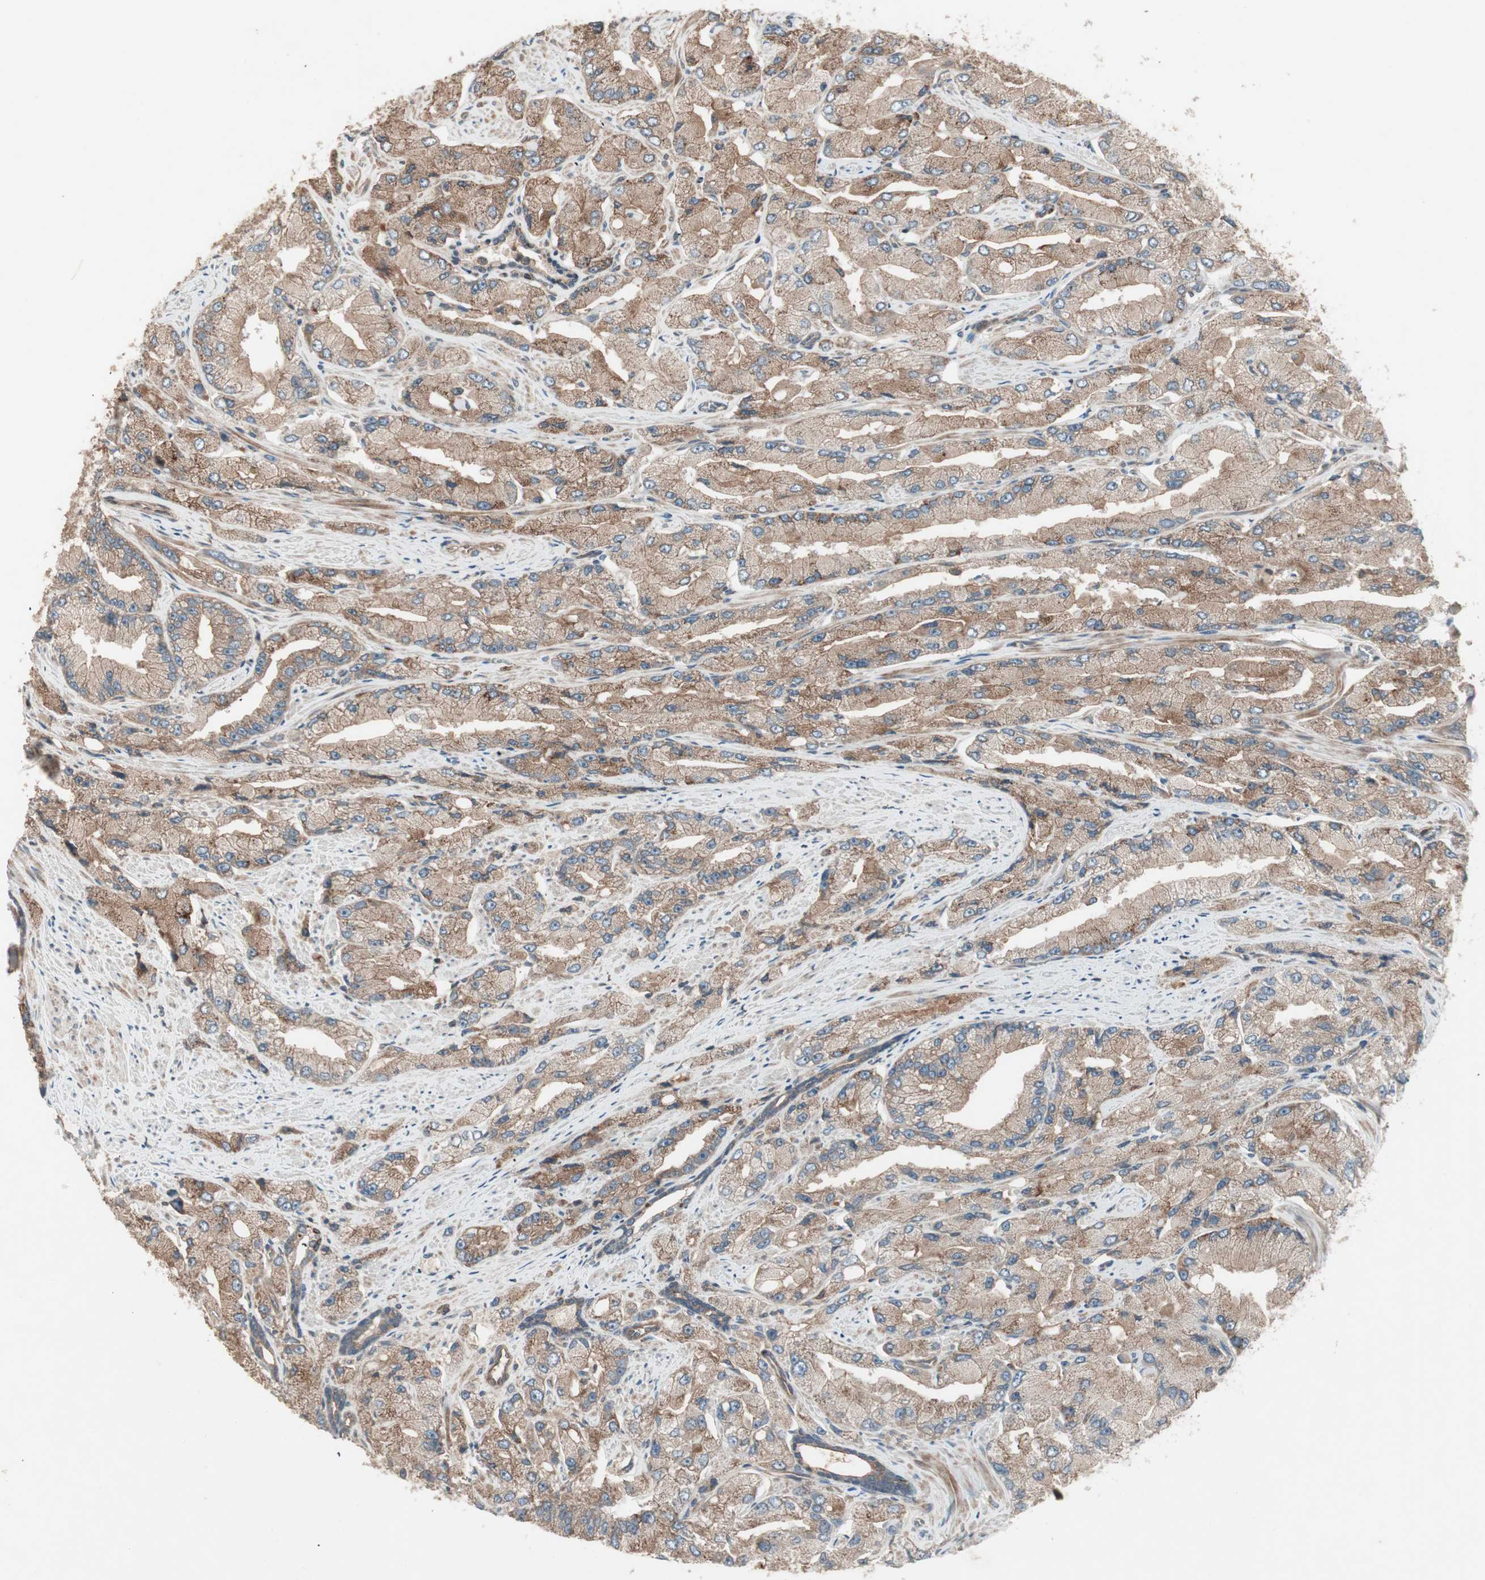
{"staining": {"intensity": "moderate", "quantity": ">75%", "location": "cytoplasmic/membranous"}, "tissue": "prostate cancer", "cell_type": "Tumor cells", "image_type": "cancer", "snomed": [{"axis": "morphology", "description": "Adenocarcinoma, High grade"}, {"axis": "topography", "description": "Prostate"}], "caption": "Human prostate cancer (adenocarcinoma (high-grade)) stained with a protein marker reveals moderate staining in tumor cells.", "gene": "TFPI", "patient": {"sex": "male", "age": 58}}